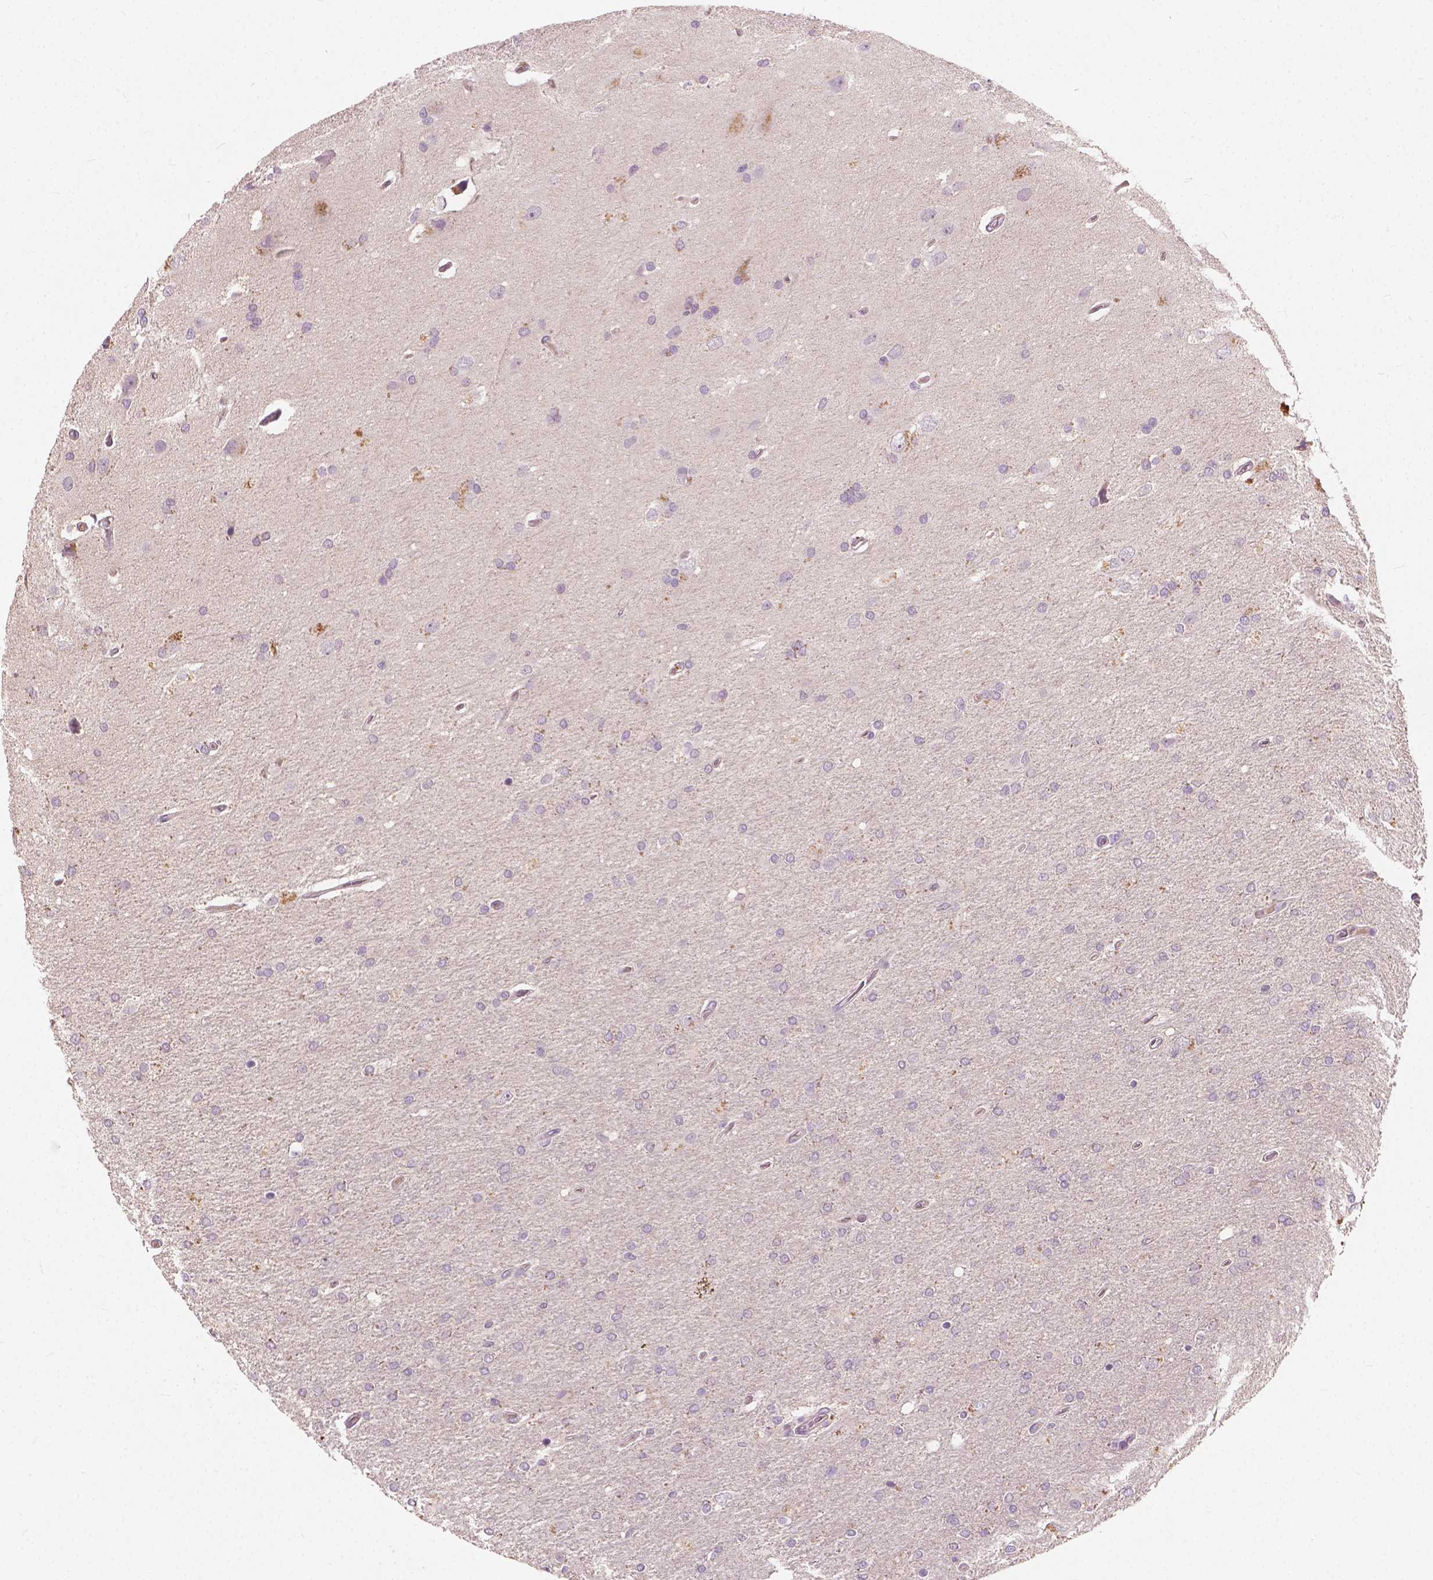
{"staining": {"intensity": "weak", "quantity": "<25%", "location": "cytoplasmic/membranous"}, "tissue": "glioma", "cell_type": "Tumor cells", "image_type": "cancer", "snomed": [{"axis": "morphology", "description": "Glioma, malignant, High grade"}, {"axis": "topography", "description": "Cerebral cortex"}], "caption": "Immunohistochemistry micrograph of human glioma stained for a protein (brown), which exhibits no expression in tumor cells.", "gene": "KRT17", "patient": {"sex": "male", "age": 70}}